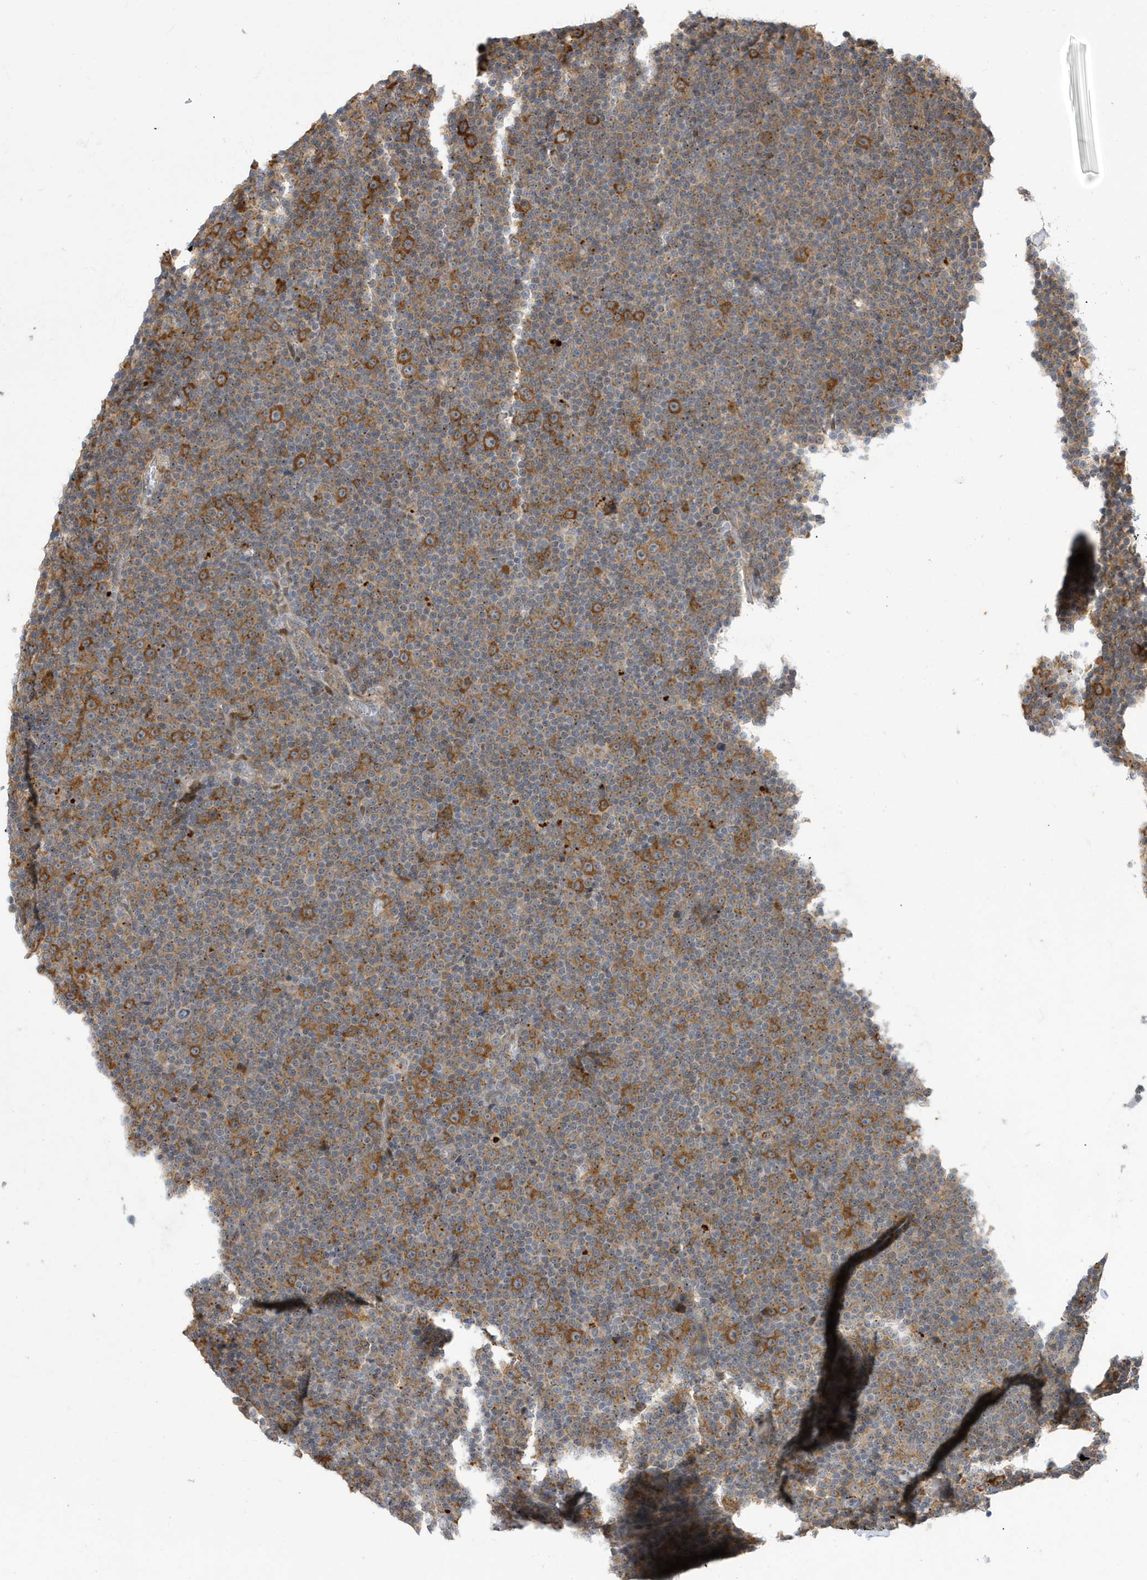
{"staining": {"intensity": "moderate", "quantity": ">75%", "location": "cytoplasmic/membranous"}, "tissue": "lymphoma", "cell_type": "Tumor cells", "image_type": "cancer", "snomed": [{"axis": "morphology", "description": "Malignant lymphoma, non-Hodgkin's type, Low grade"}, {"axis": "topography", "description": "Lymph node"}], "caption": "Tumor cells exhibit moderate cytoplasmic/membranous staining in approximately >75% of cells in low-grade malignant lymphoma, non-Hodgkin's type. (Brightfield microscopy of DAB IHC at high magnification).", "gene": "ZNF507", "patient": {"sex": "female", "age": 67}}